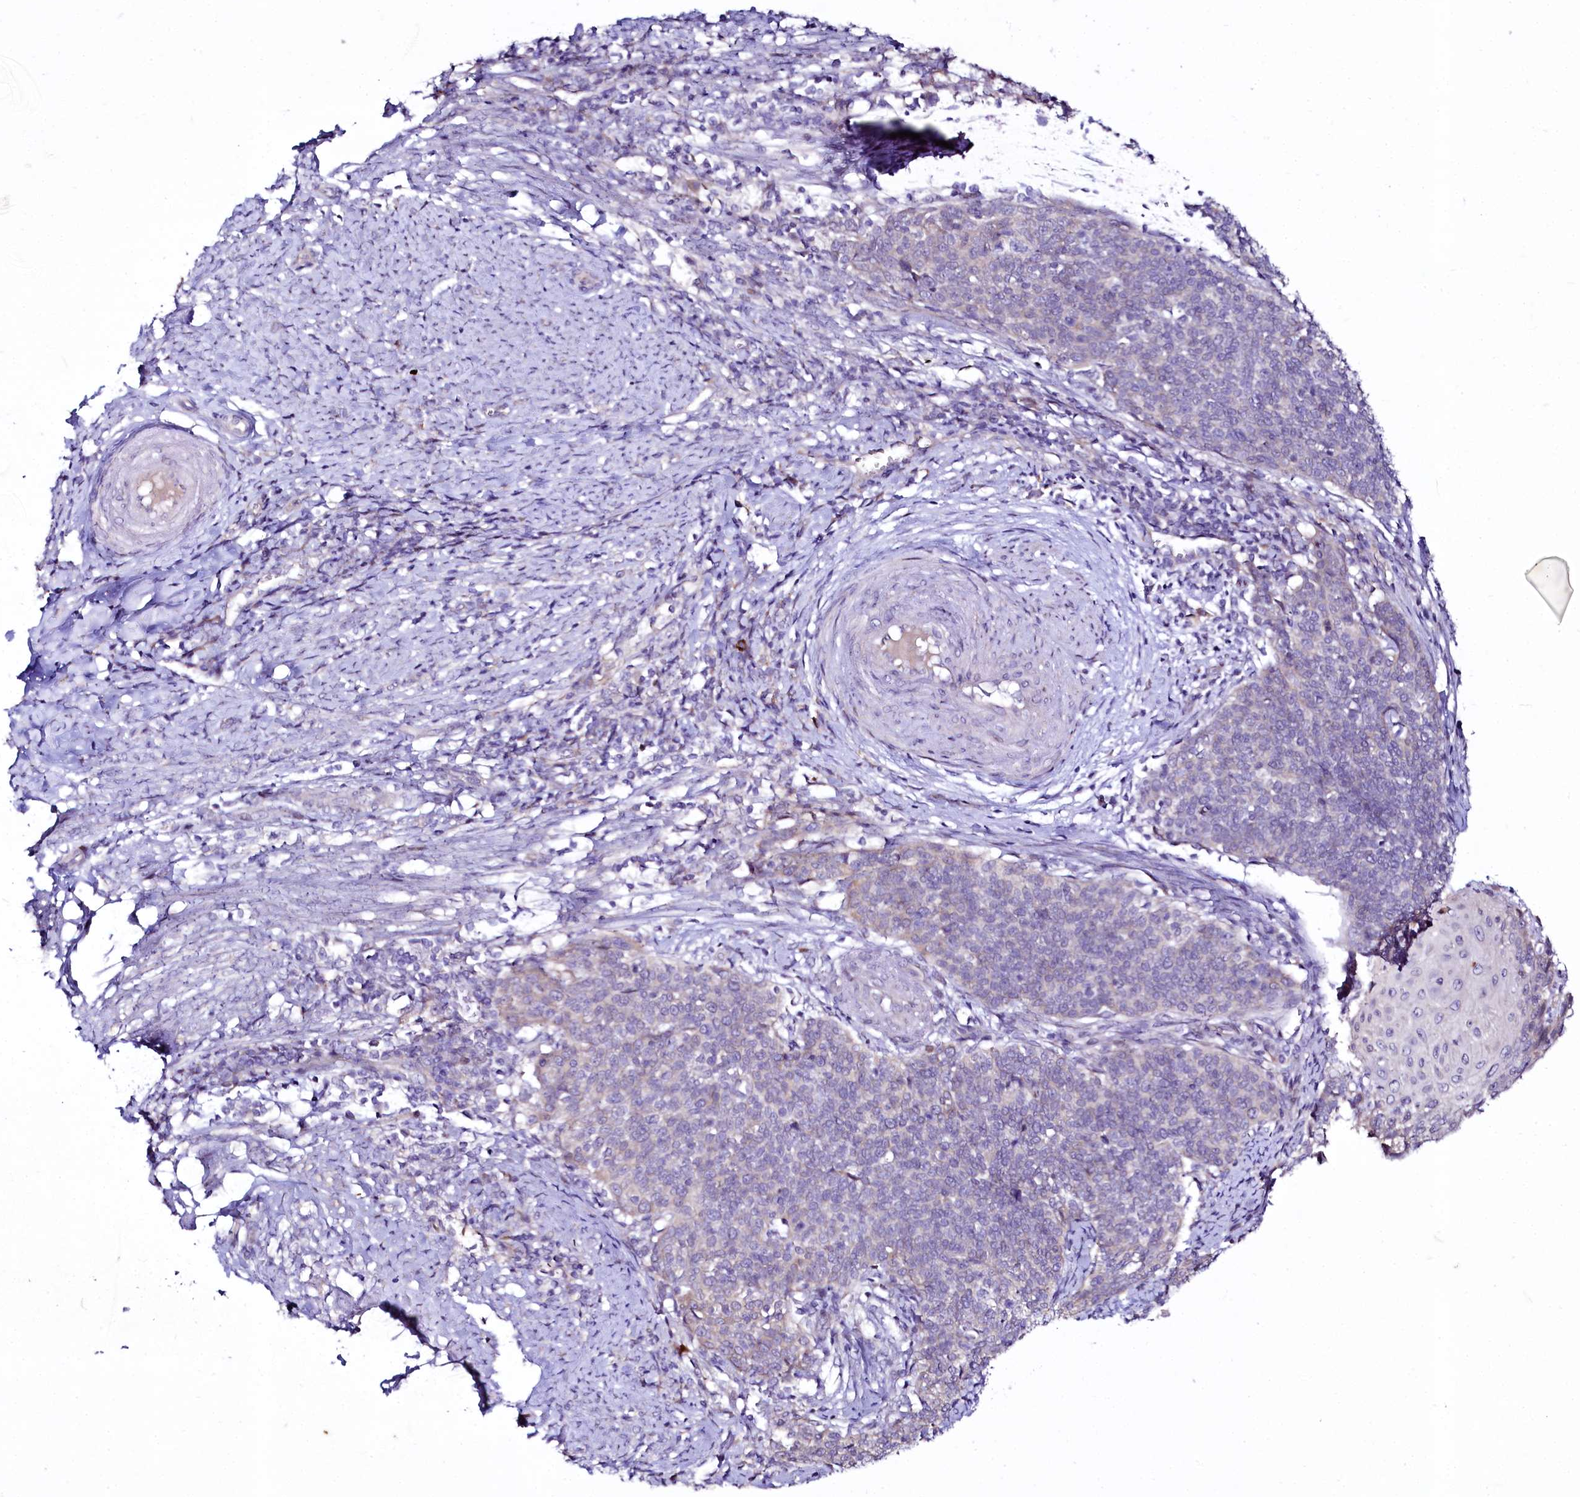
{"staining": {"intensity": "negative", "quantity": "none", "location": "none"}, "tissue": "cervical cancer", "cell_type": "Tumor cells", "image_type": "cancer", "snomed": [{"axis": "morphology", "description": "Squamous cell carcinoma, NOS"}, {"axis": "topography", "description": "Cervix"}], "caption": "Immunohistochemistry (IHC) of human cervical cancer (squamous cell carcinoma) displays no staining in tumor cells.", "gene": "ZC3H12C", "patient": {"sex": "female", "age": 39}}